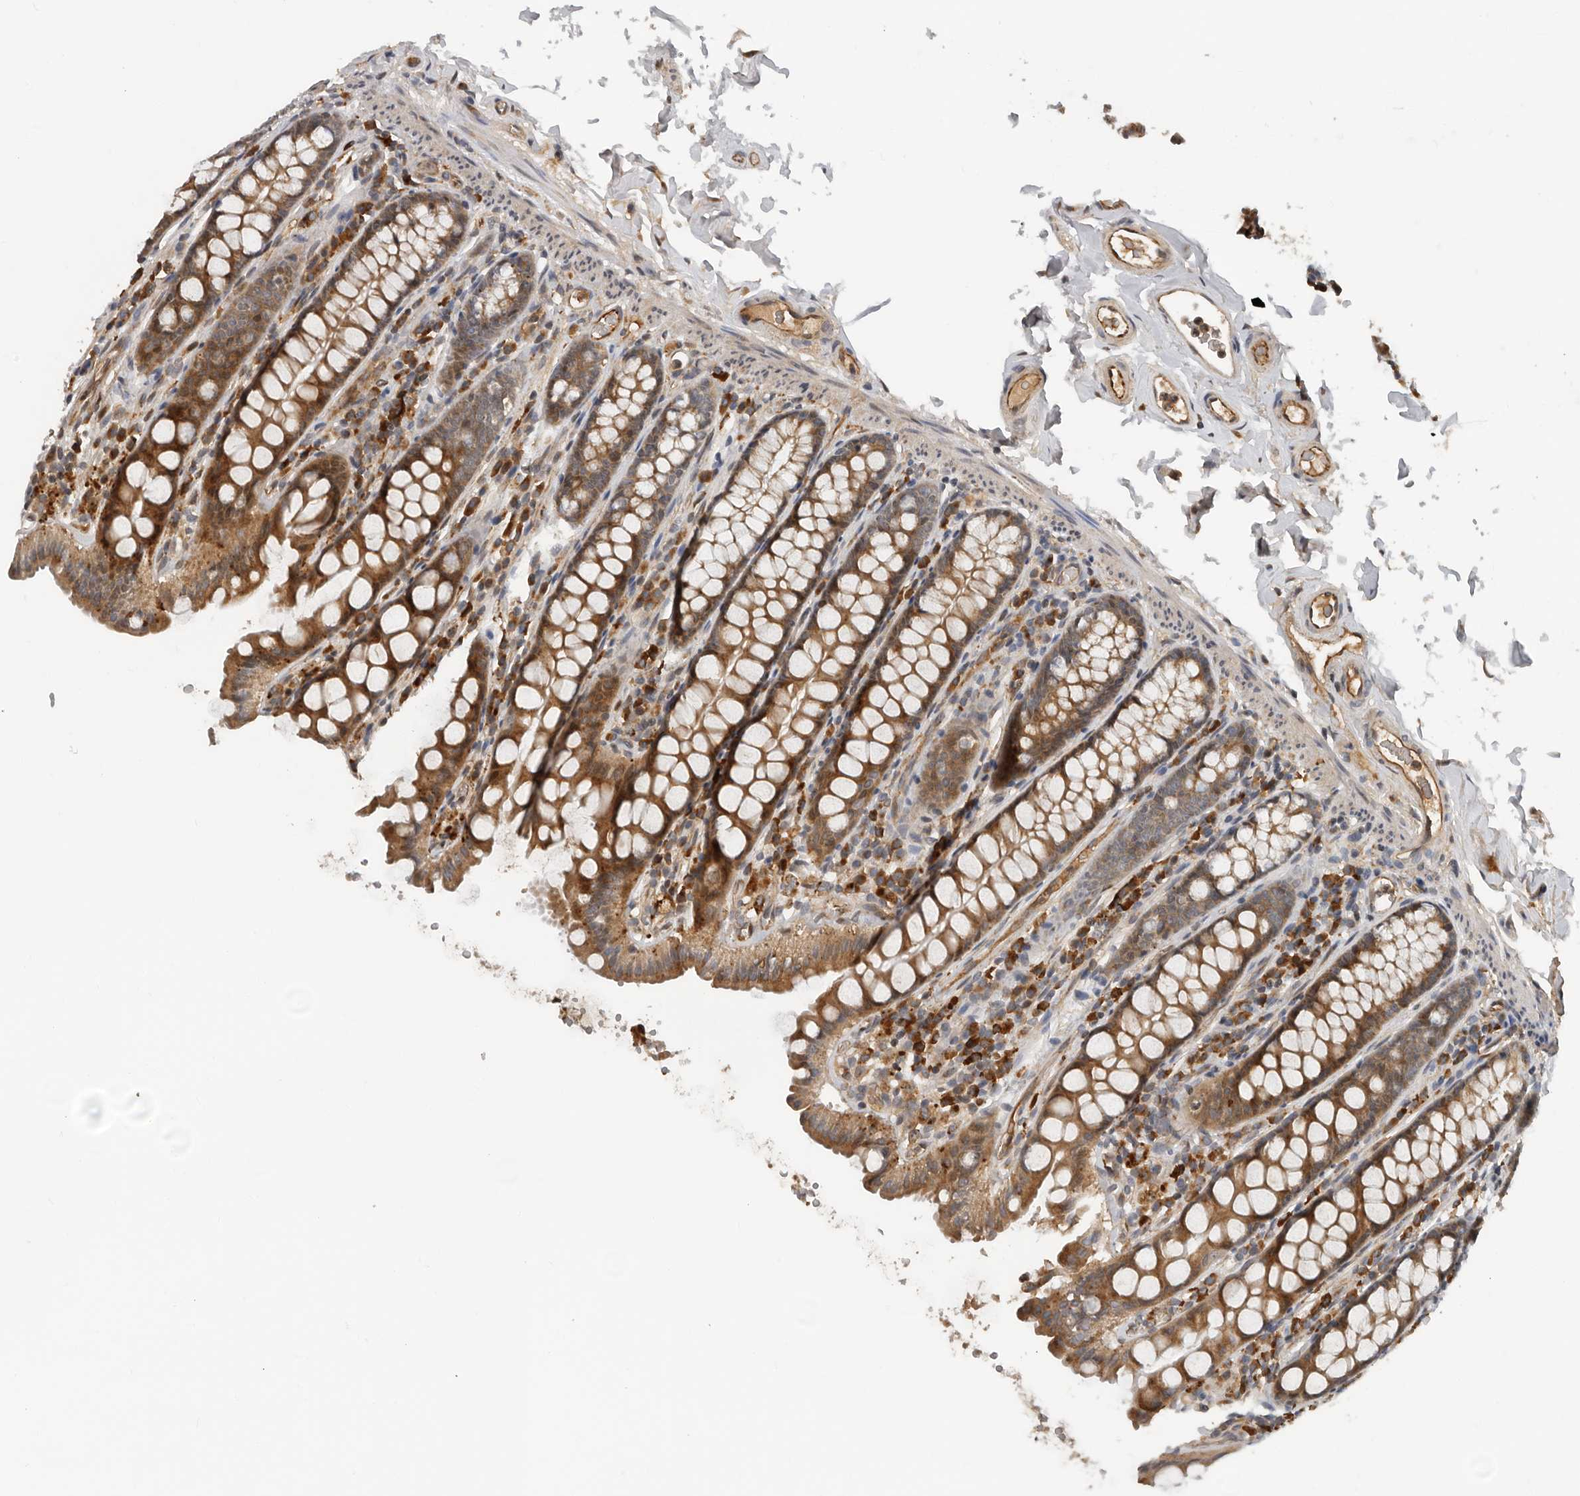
{"staining": {"intensity": "moderate", "quantity": ">75%", "location": "cytoplasmic/membranous"}, "tissue": "colon", "cell_type": "Endothelial cells", "image_type": "normal", "snomed": [{"axis": "morphology", "description": "Normal tissue, NOS"}, {"axis": "topography", "description": "Colon"}, {"axis": "topography", "description": "Peripheral nerve tissue"}], "caption": "Protein positivity by immunohistochemistry (IHC) displays moderate cytoplasmic/membranous expression in about >75% of endothelial cells in benign colon.", "gene": "RNF157", "patient": {"sex": "female", "age": 61}}